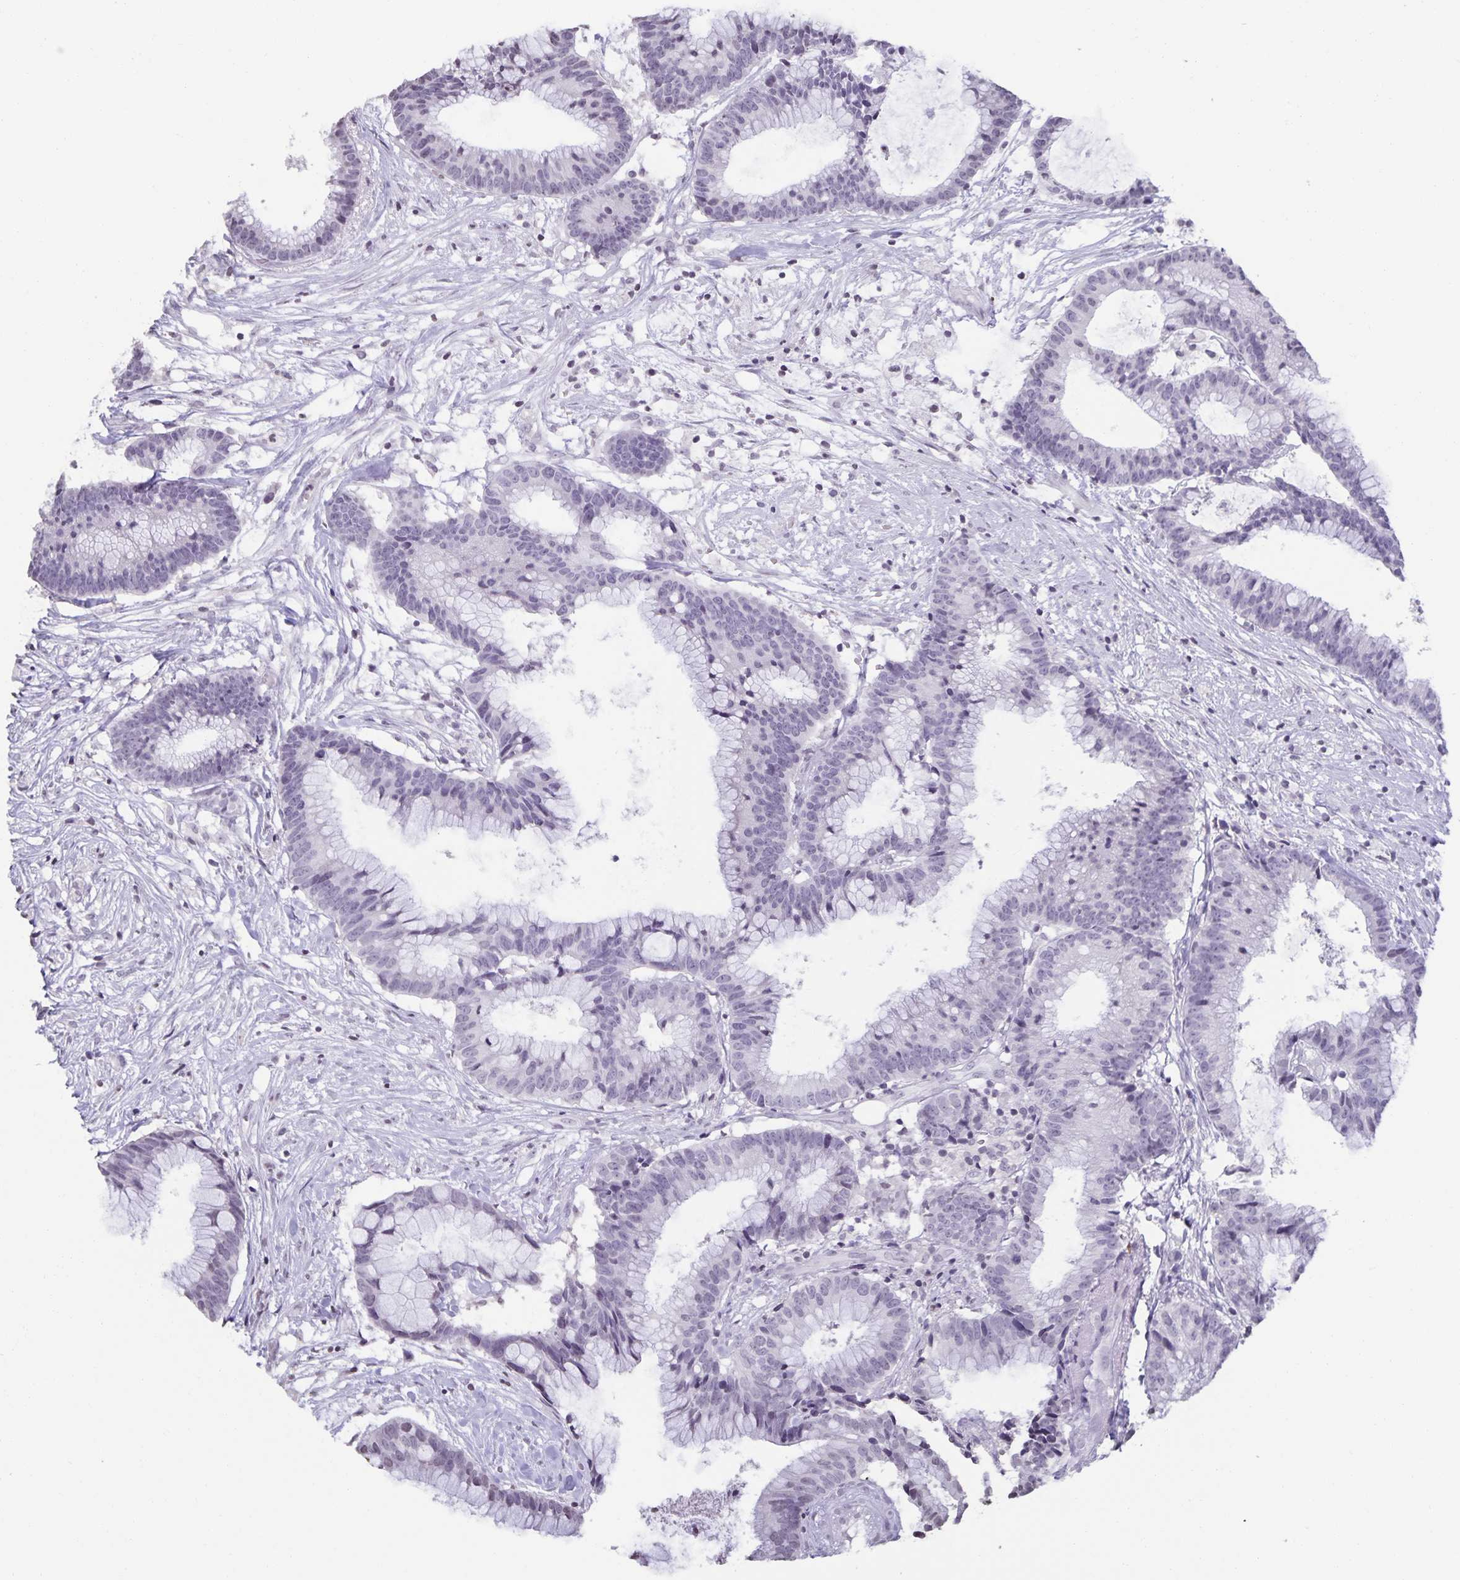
{"staining": {"intensity": "negative", "quantity": "none", "location": "none"}, "tissue": "colorectal cancer", "cell_type": "Tumor cells", "image_type": "cancer", "snomed": [{"axis": "morphology", "description": "Adenocarcinoma, NOS"}, {"axis": "topography", "description": "Colon"}], "caption": "Colorectal adenocarcinoma was stained to show a protein in brown. There is no significant expression in tumor cells.", "gene": "AQP4", "patient": {"sex": "female", "age": 78}}